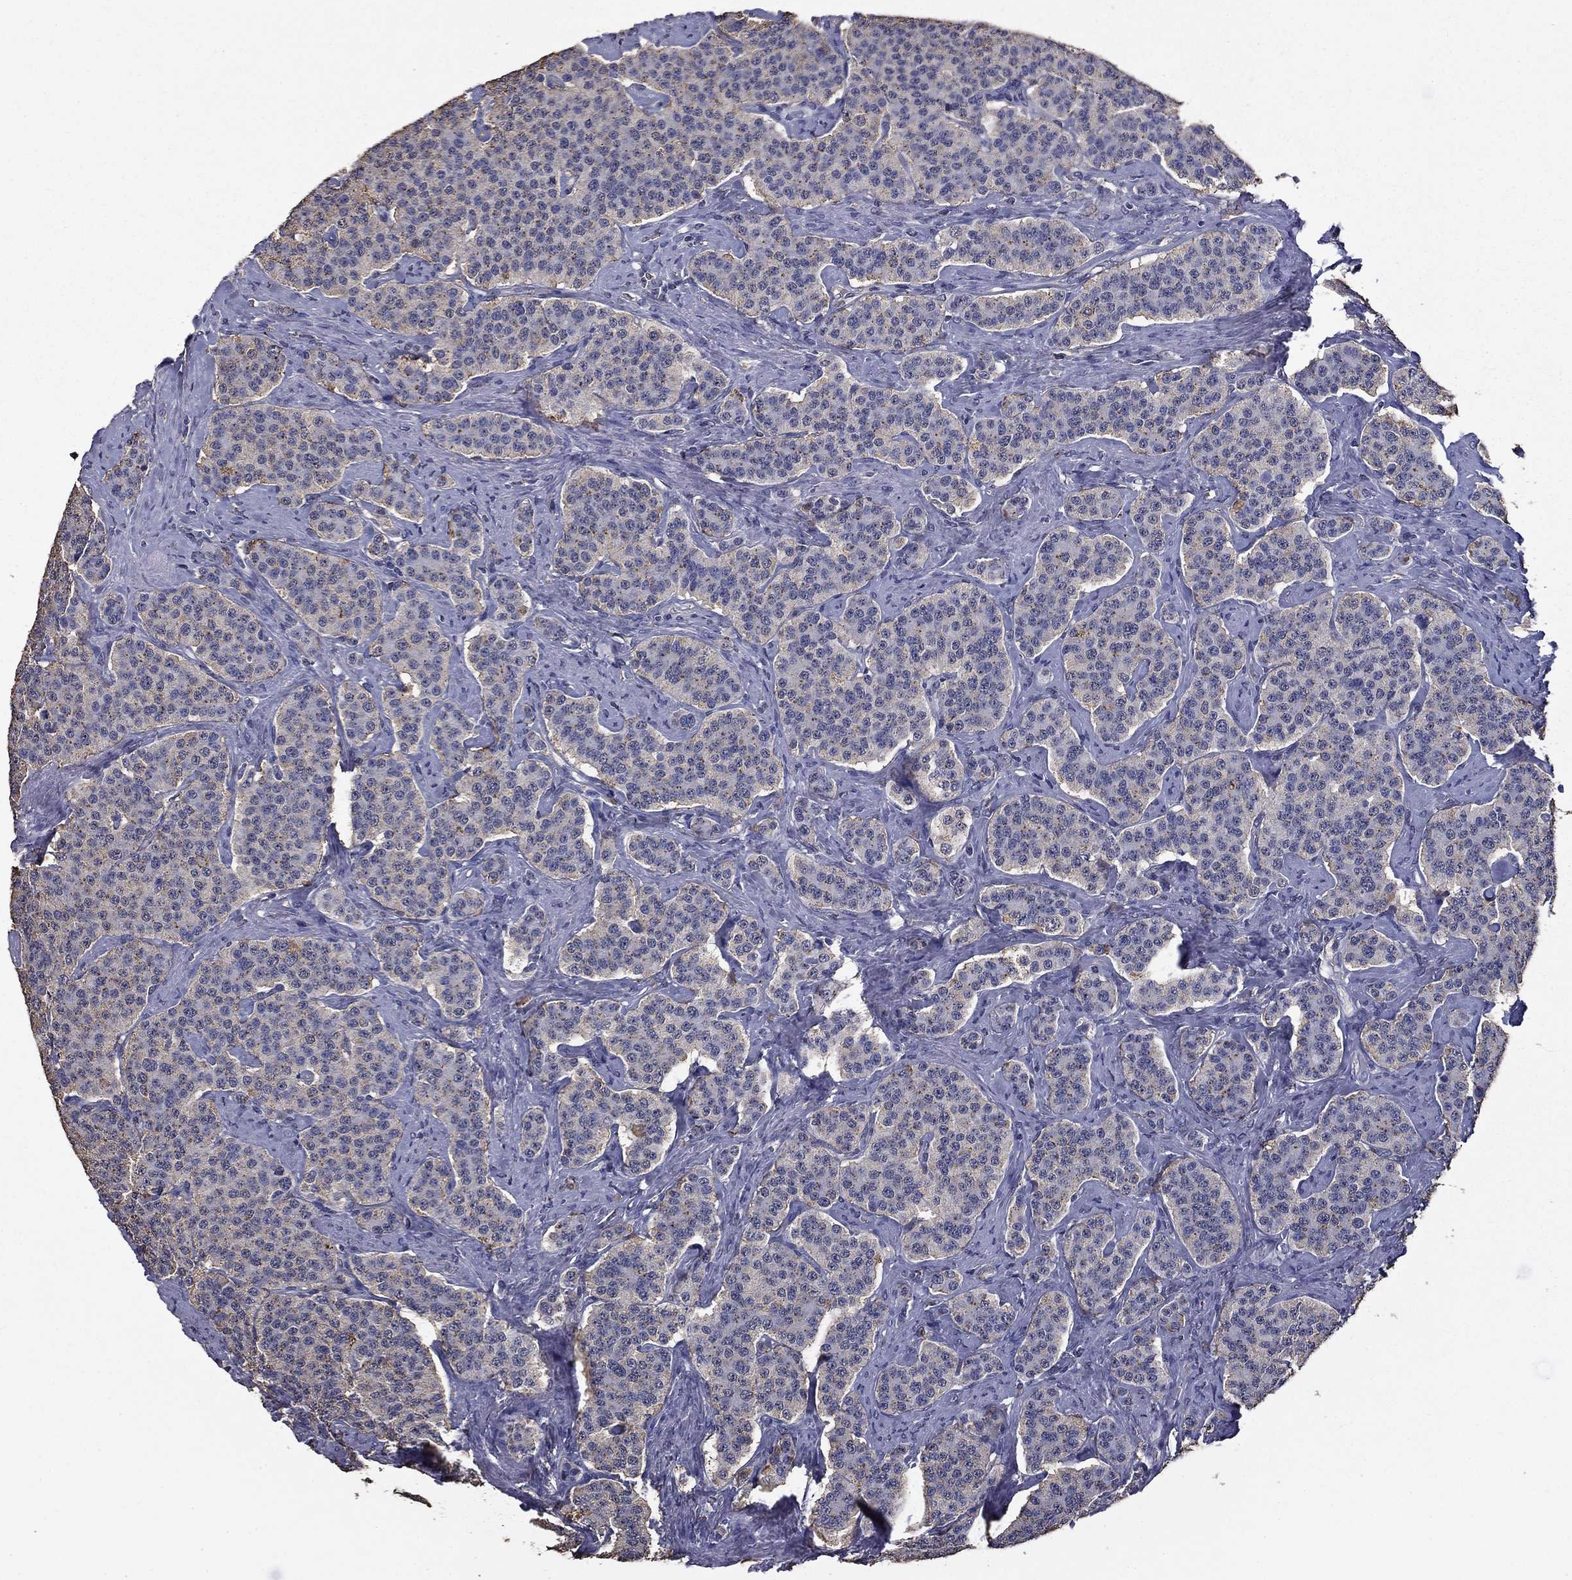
{"staining": {"intensity": "negative", "quantity": "none", "location": "none"}, "tissue": "carcinoid", "cell_type": "Tumor cells", "image_type": "cancer", "snomed": [{"axis": "morphology", "description": "Carcinoid, malignant, NOS"}, {"axis": "topography", "description": "Small intestine"}], "caption": "The photomicrograph shows no significant expression in tumor cells of carcinoid (malignant). (DAB (3,3'-diaminobenzidine) IHC visualized using brightfield microscopy, high magnification).", "gene": "MFAP3L", "patient": {"sex": "female", "age": 58}}